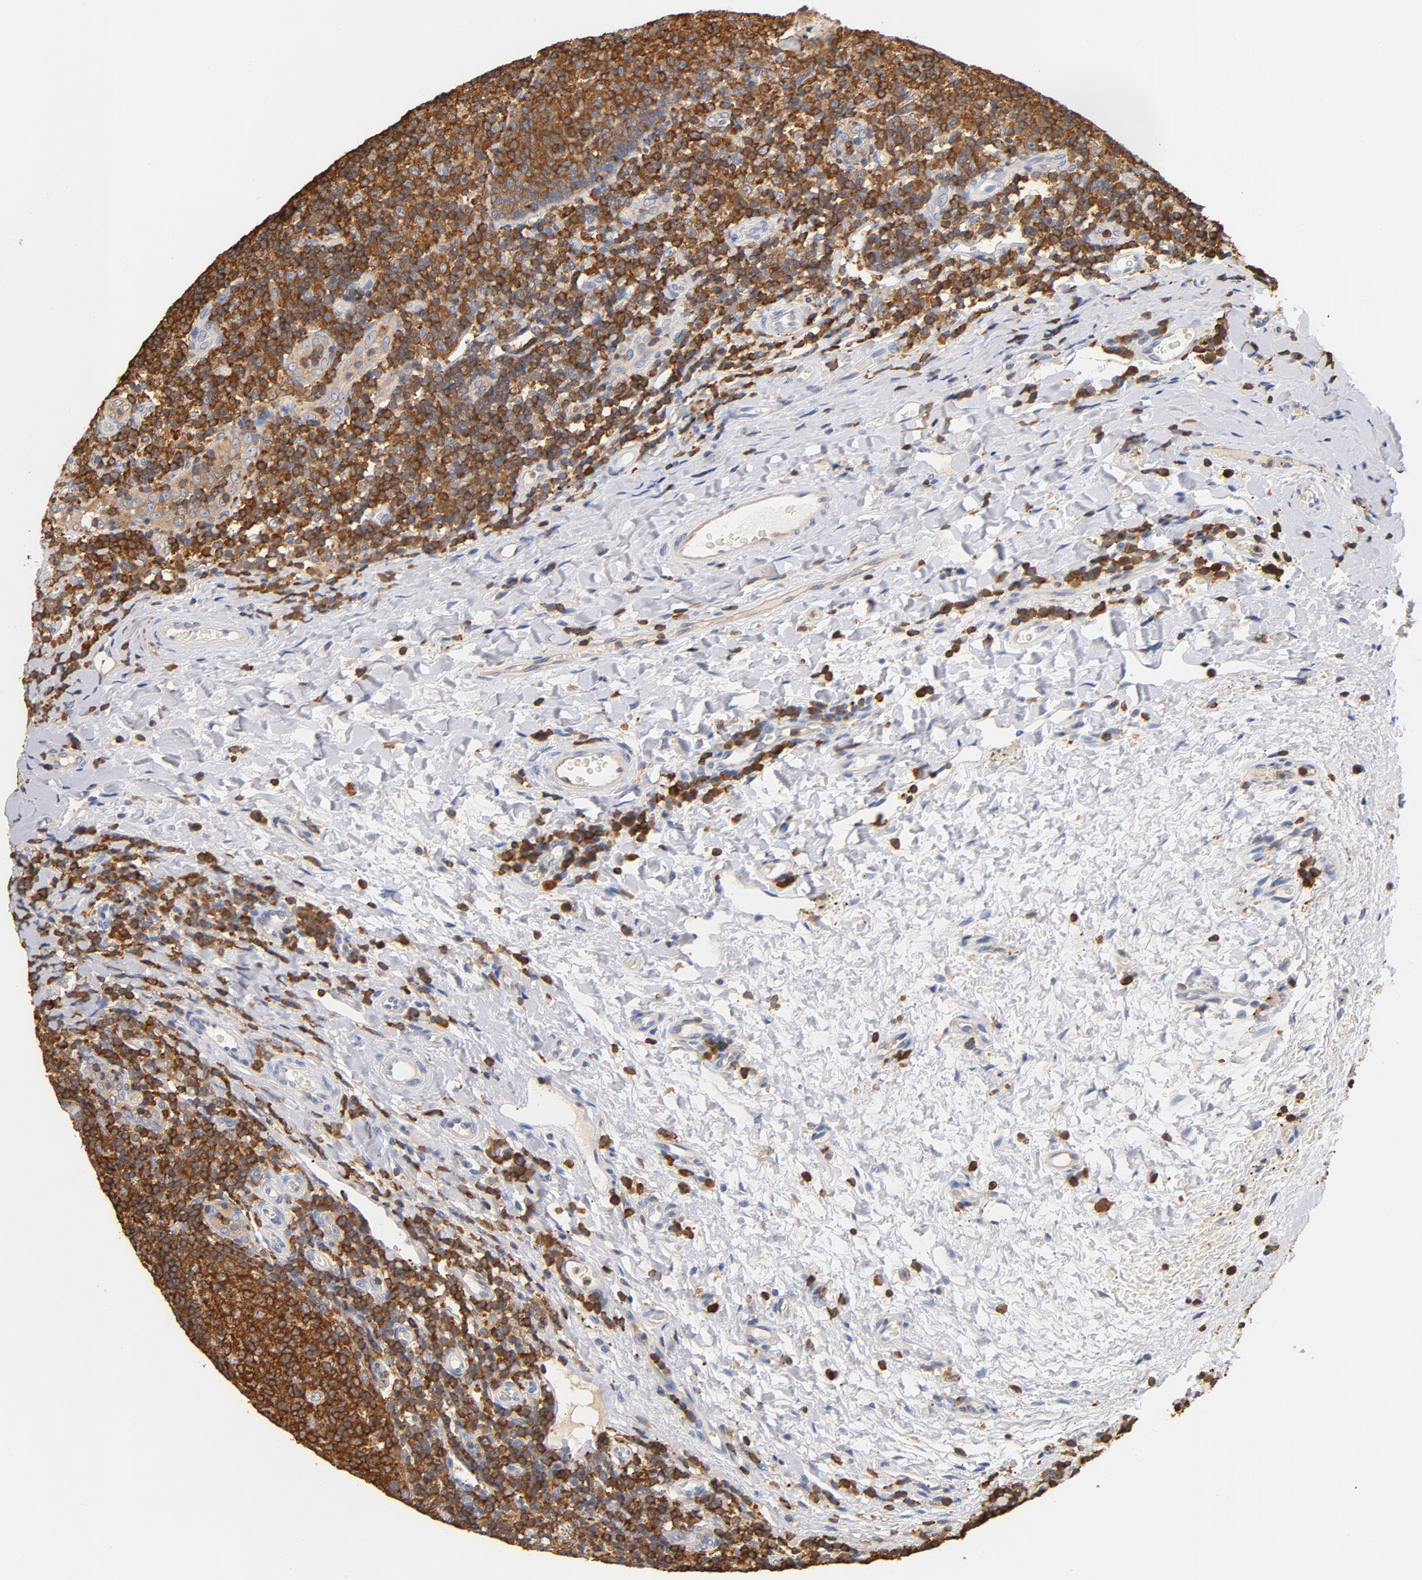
{"staining": {"intensity": "strong", "quantity": ">75%", "location": "cytoplasmic/membranous"}, "tissue": "tonsil", "cell_type": "Germinal center cells", "image_type": "normal", "snomed": [{"axis": "morphology", "description": "Normal tissue, NOS"}, {"axis": "topography", "description": "Tonsil"}], "caption": "The image shows a brown stain indicating the presence of a protein in the cytoplasmic/membranous of germinal center cells in tonsil. (Brightfield microscopy of DAB IHC at high magnification).", "gene": "EZR", "patient": {"sex": "male", "age": 17}}